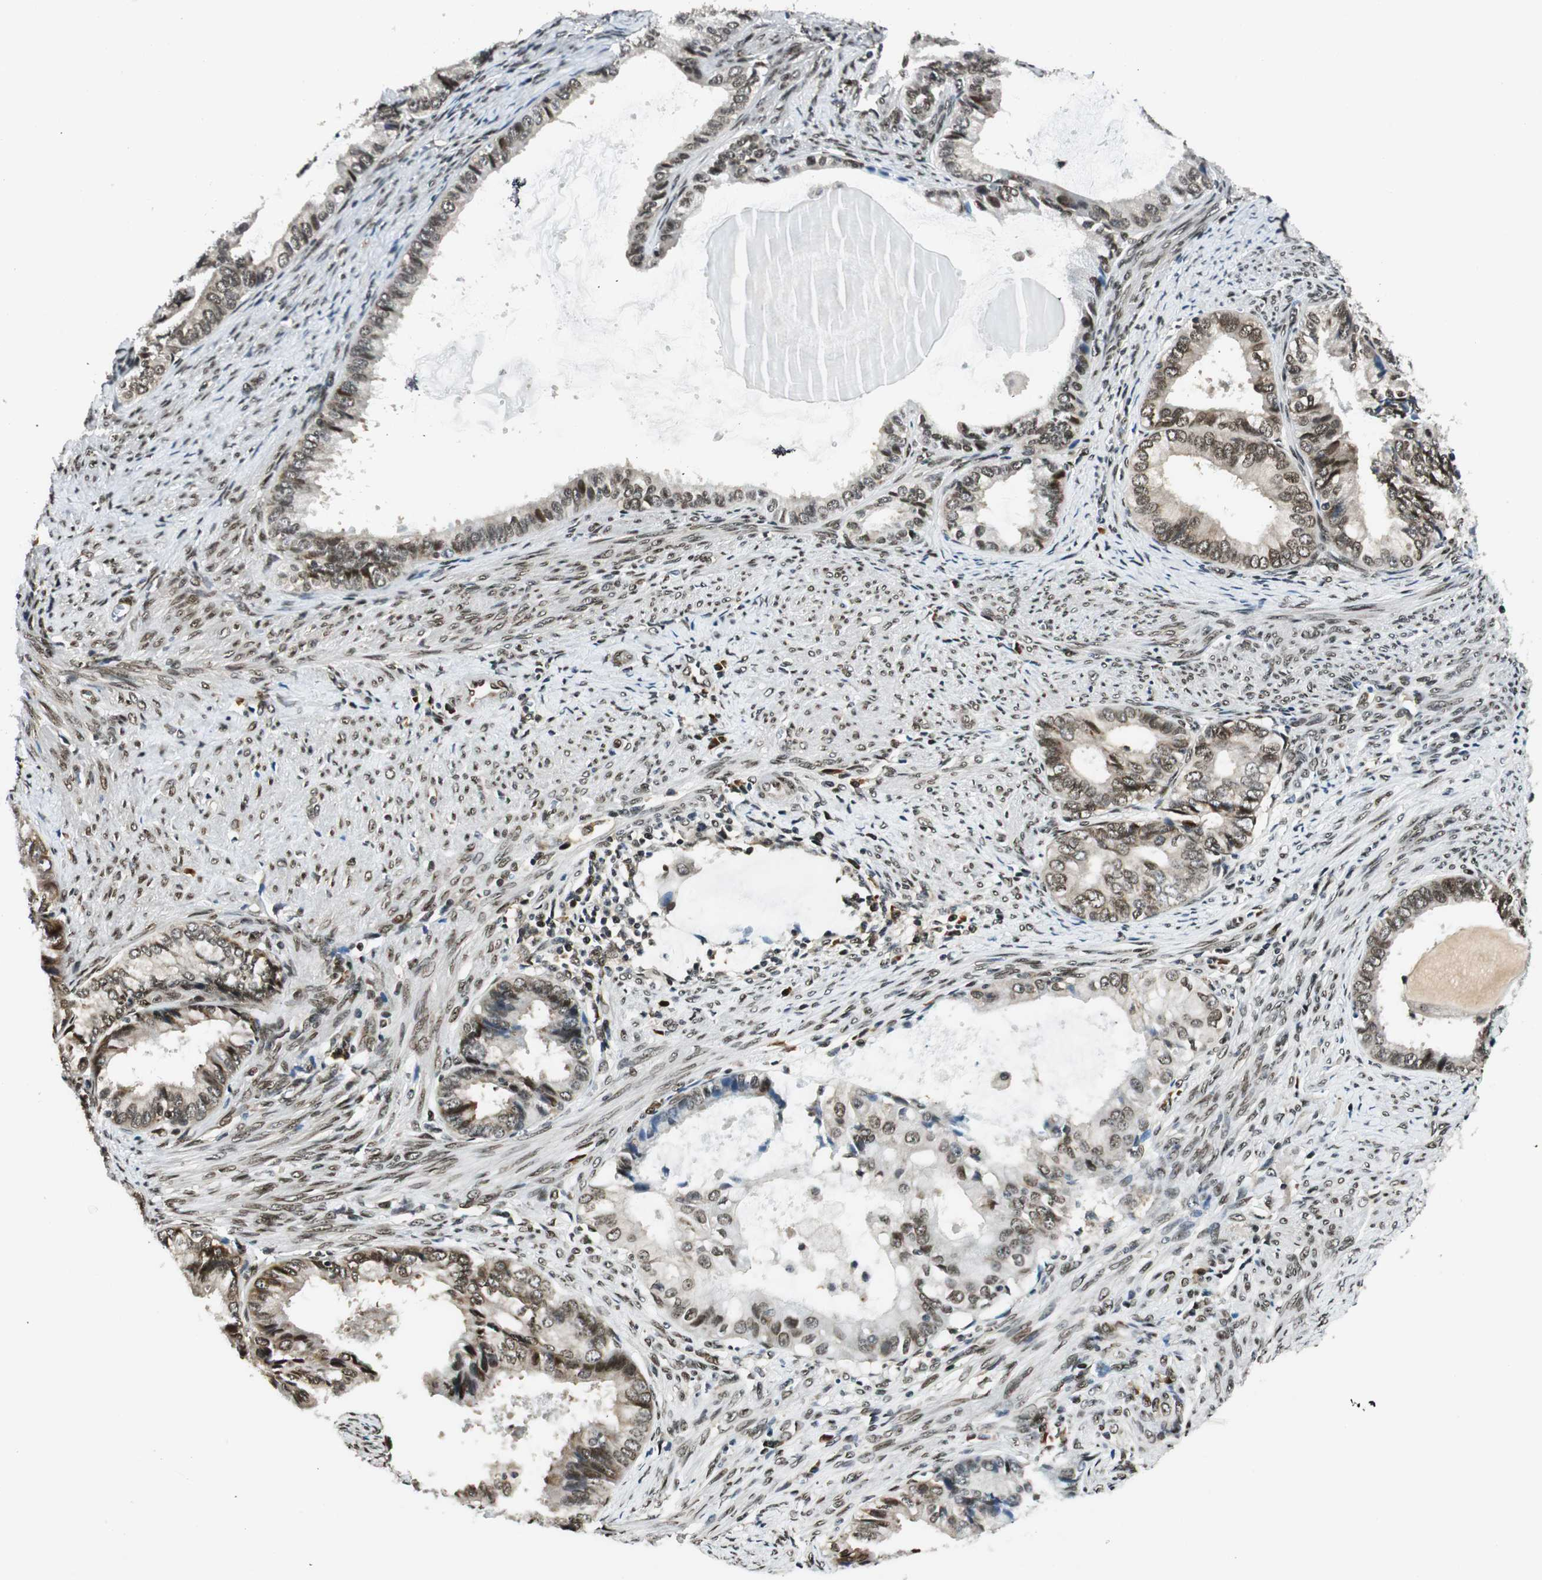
{"staining": {"intensity": "moderate", "quantity": ">75%", "location": "cytoplasmic/membranous,nuclear"}, "tissue": "endometrial cancer", "cell_type": "Tumor cells", "image_type": "cancer", "snomed": [{"axis": "morphology", "description": "Adenocarcinoma, NOS"}, {"axis": "topography", "description": "Endometrium"}], "caption": "Endometrial adenocarcinoma stained for a protein (brown) shows moderate cytoplasmic/membranous and nuclear positive positivity in about >75% of tumor cells.", "gene": "RING1", "patient": {"sex": "female", "age": 86}}